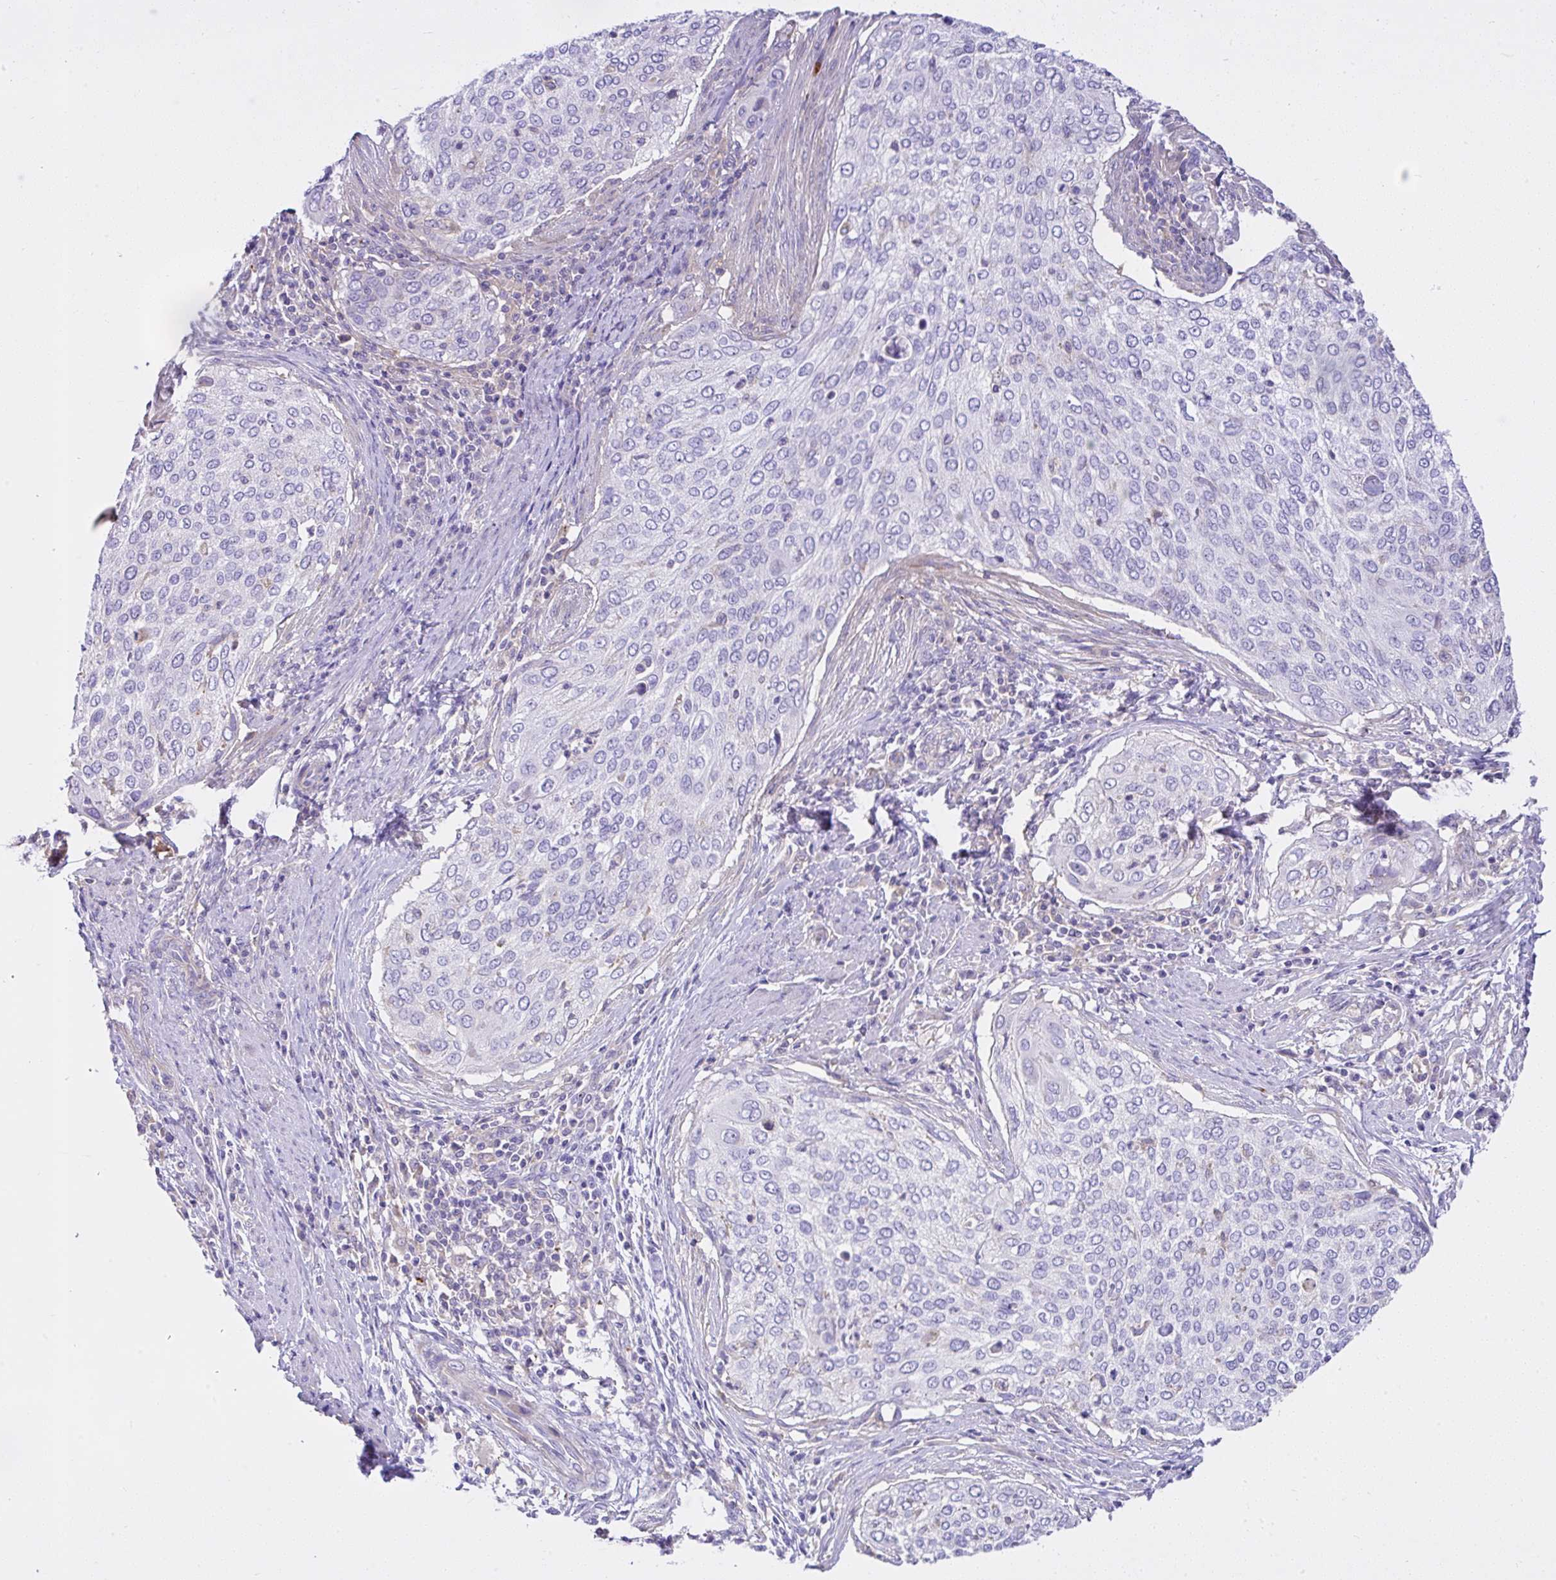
{"staining": {"intensity": "negative", "quantity": "none", "location": "none"}, "tissue": "cervical cancer", "cell_type": "Tumor cells", "image_type": "cancer", "snomed": [{"axis": "morphology", "description": "Squamous cell carcinoma, NOS"}, {"axis": "topography", "description": "Cervix"}], "caption": "Protein analysis of cervical cancer (squamous cell carcinoma) demonstrates no significant staining in tumor cells.", "gene": "CCDC142", "patient": {"sex": "female", "age": 38}}